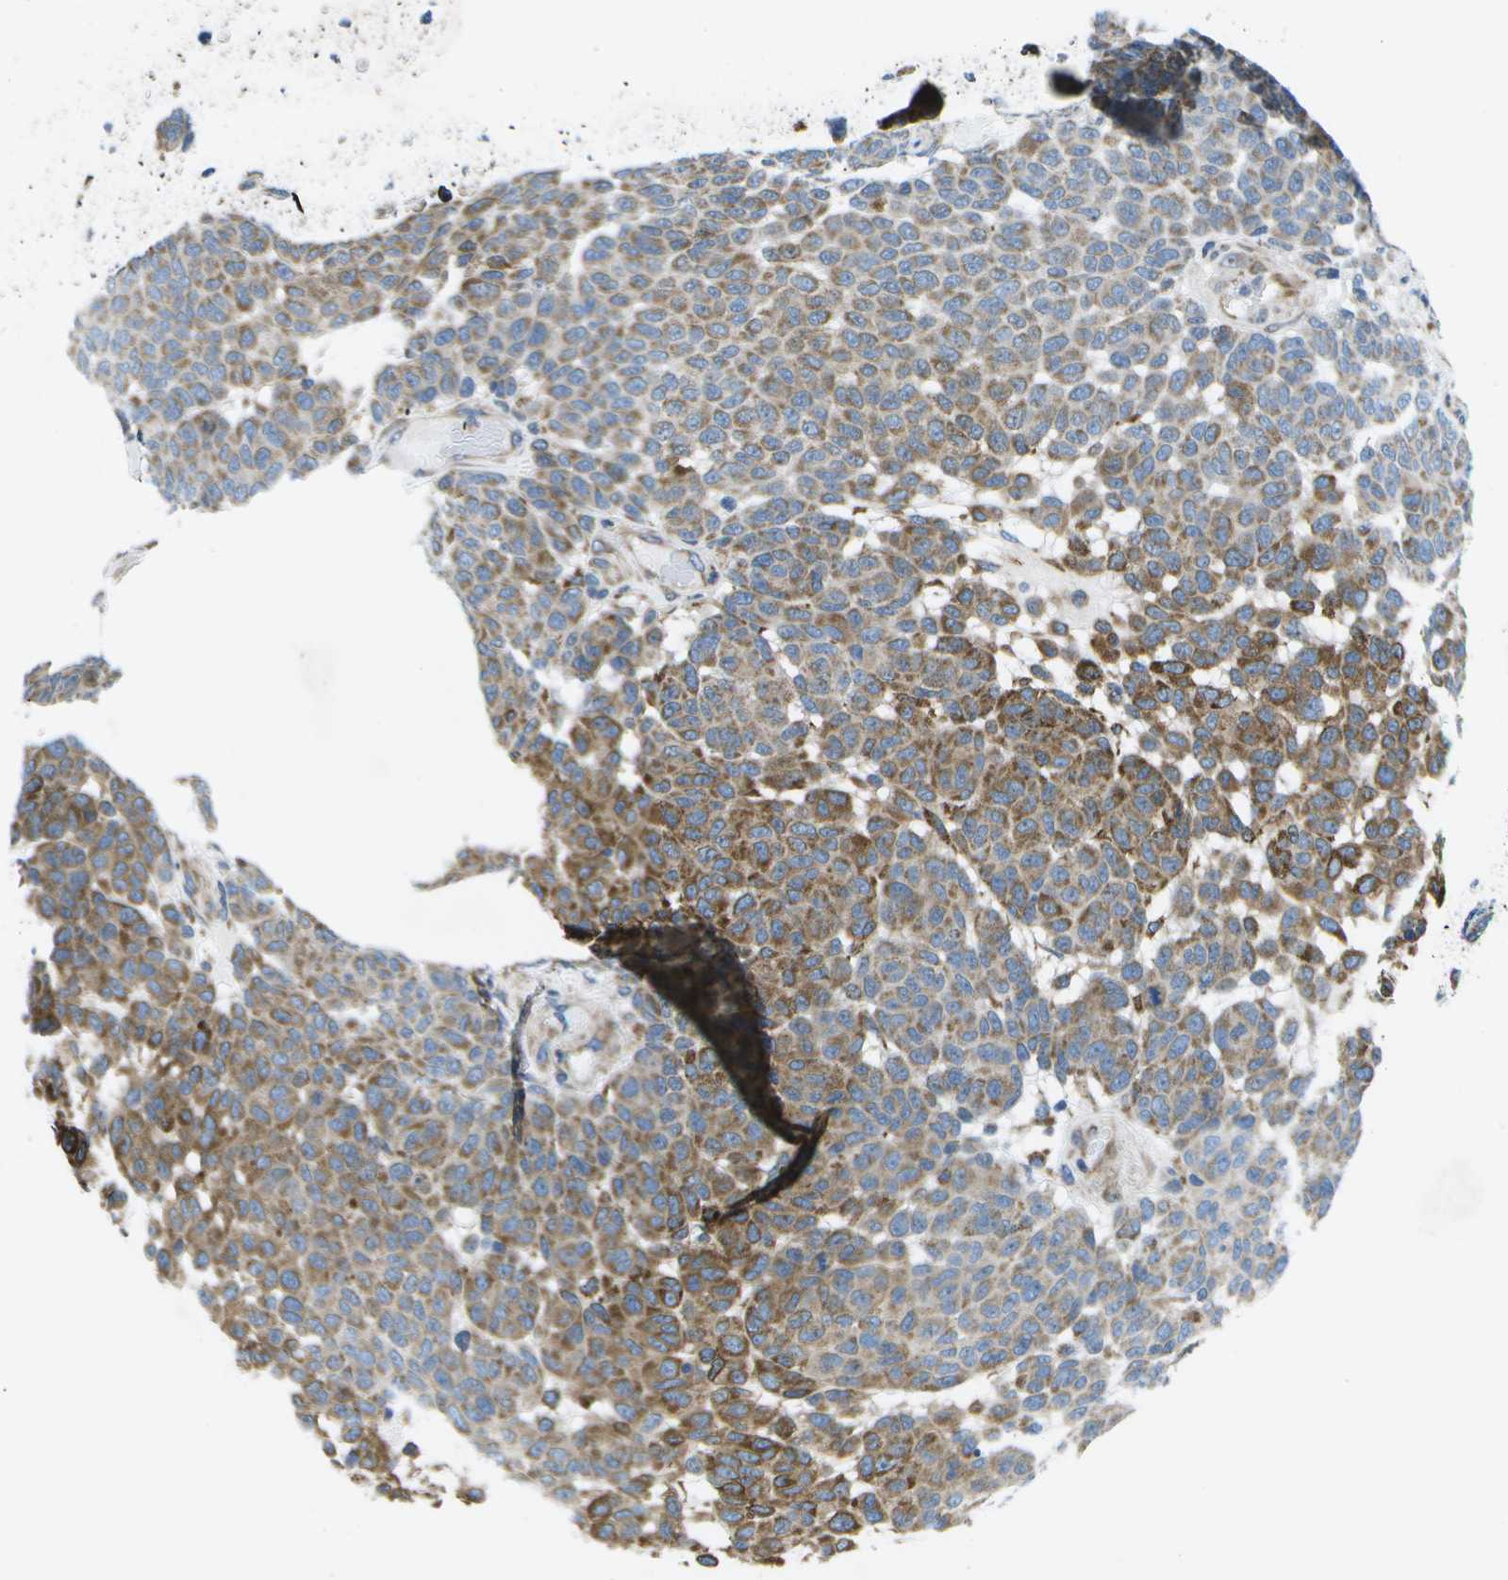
{"staining": {"intensity": "moderate", "quantity": ">75%", "location": "cytoplasmic/membranous"}, "tissue": "melanoma", "cell_type": "Tumor cells", "image_type": "cancer", "snomed": [{"axis": "morphology", "description": "Malignant melanoma, NOS"}, {"axis": "topography", "description": "Skin"}], "caption": "Malignant melanoma stained with a brown dye displays moderate cytoplasmic/membranous positive positivity in about >75% of tumor cells.", "gene": "GDF5", "patient": {"sex": "male", "age": 59}}